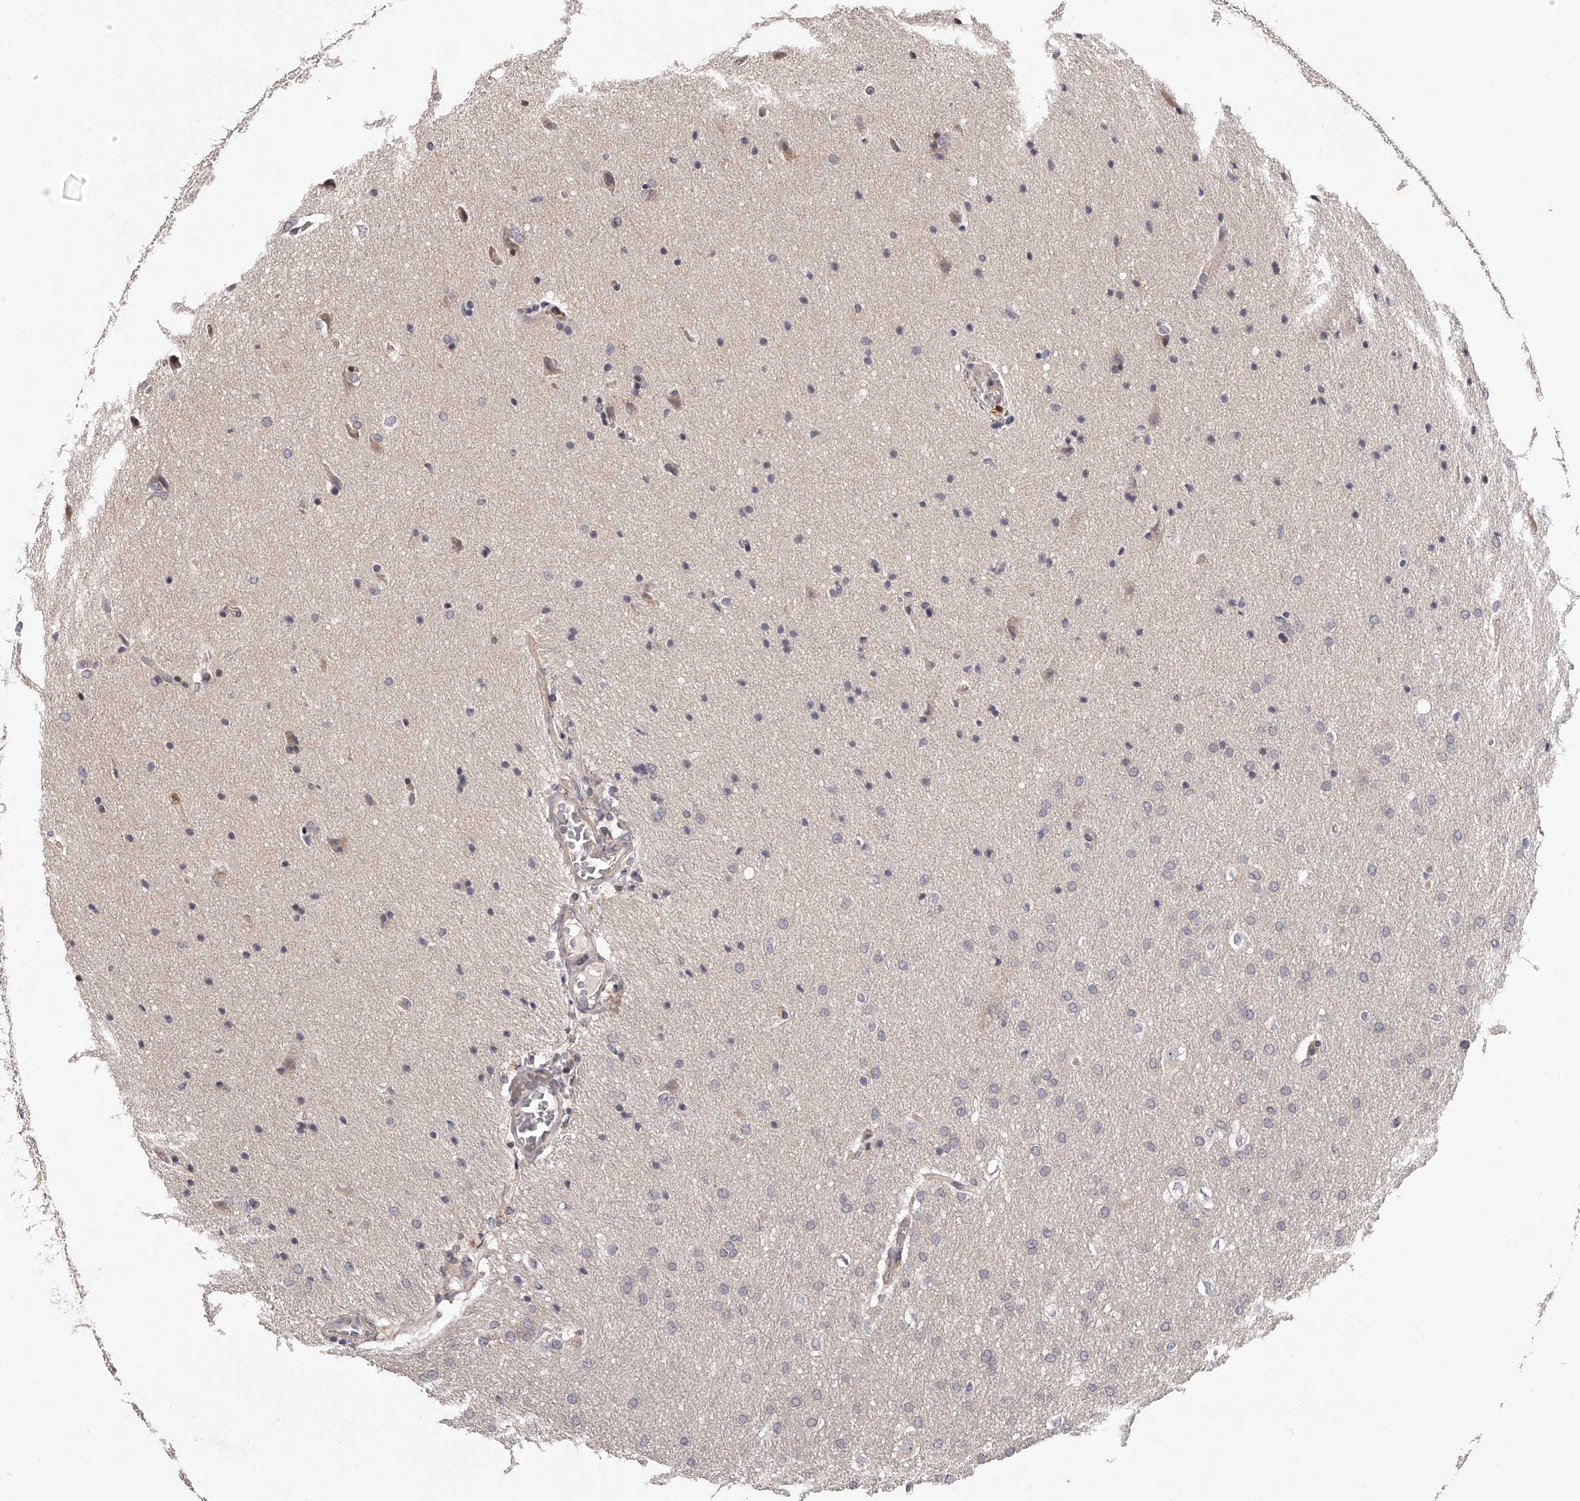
{"staining": {"intensity": "negative", "quantity": "none", "location": "none"}, "tissue": "glioma", "cell_type": "Tumor cells", "image_type": "cancer", "snomed": [{"axis": "morphology", "description": "Glioma, malignant, Low grade"}, {"axis": "topography", "description": "Brain"}], "caption": "An IHC image of glioma is shown. There is no staining in tumor cells of glioma.", "gene": "PFDN2", "patient": {"sex": "female", "age": 37}}